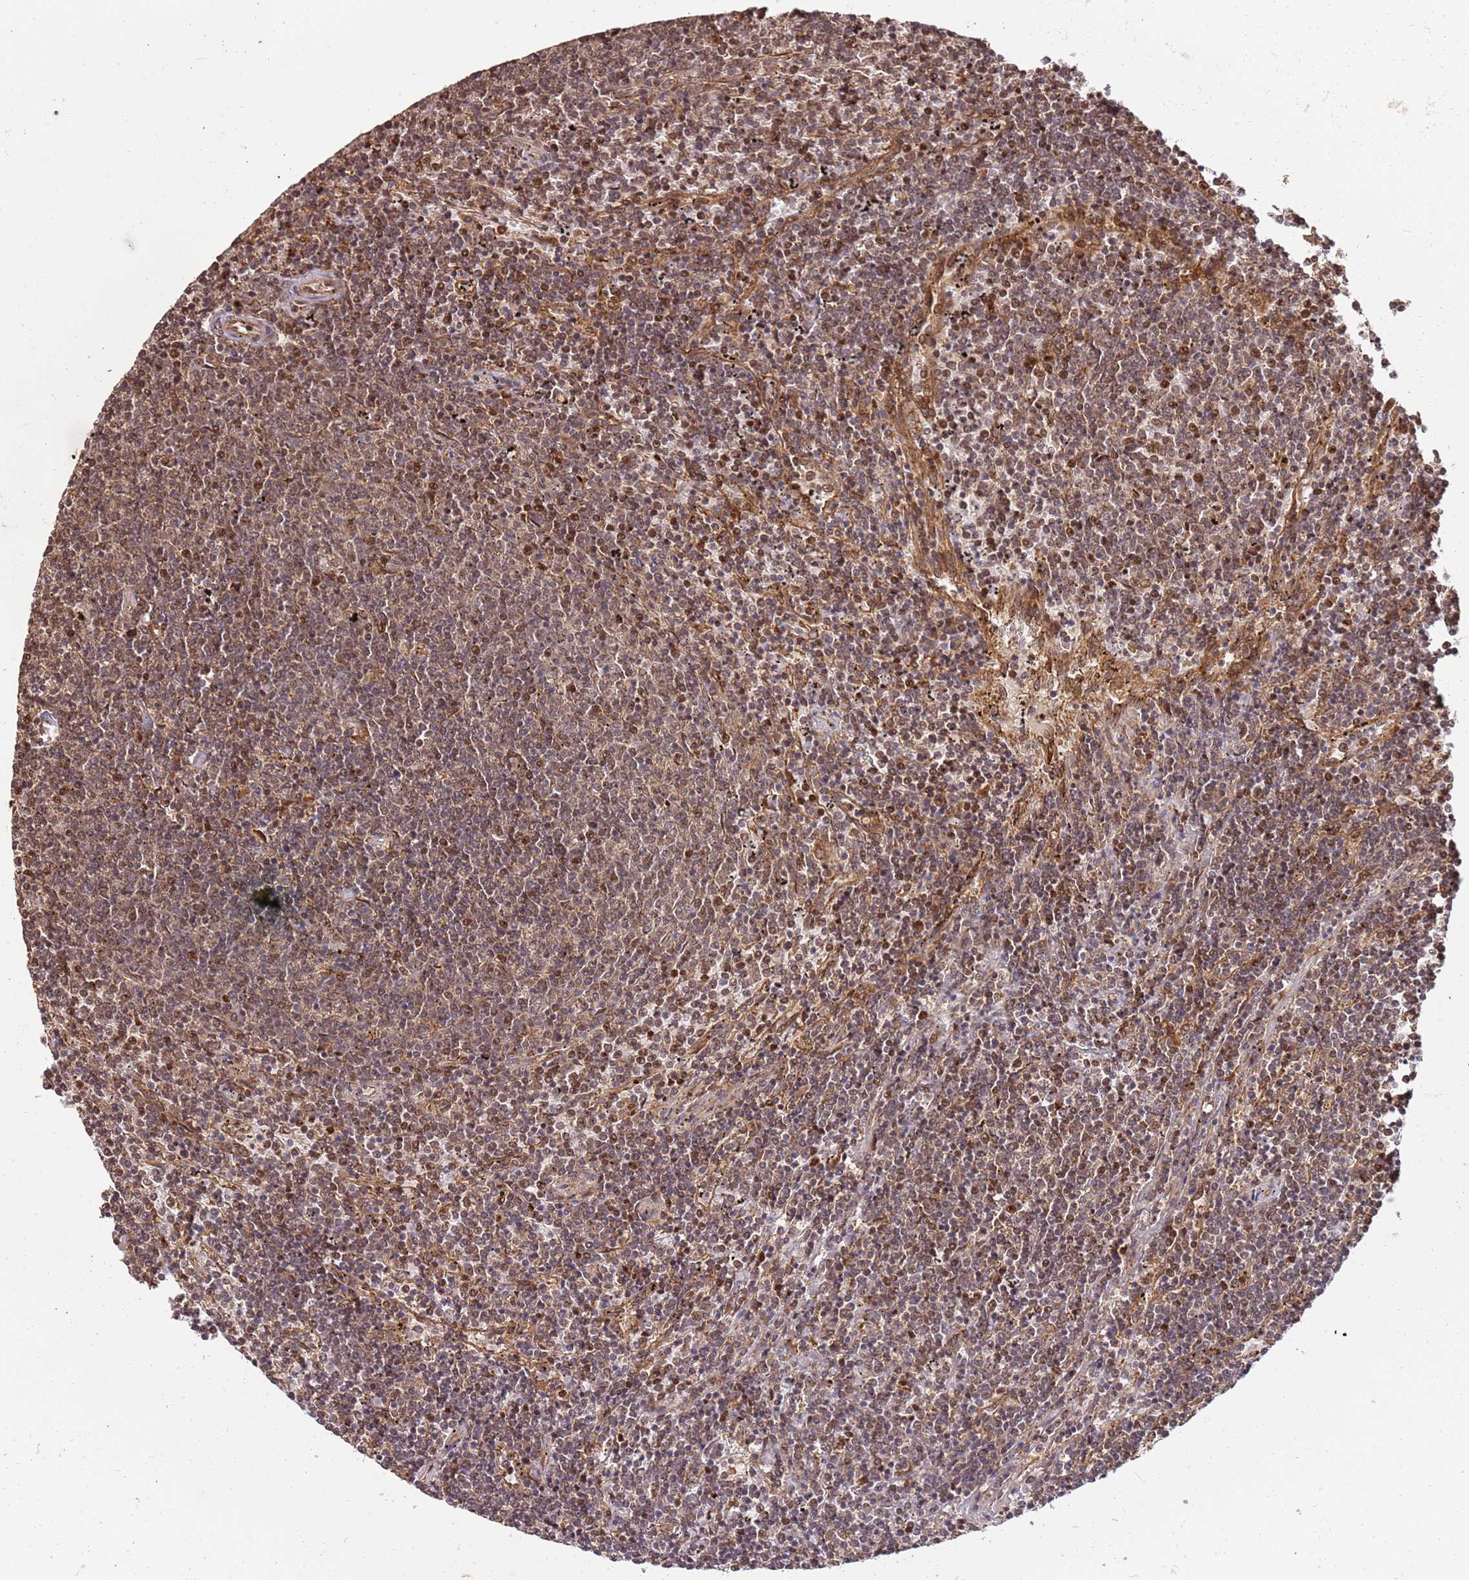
{"staining": {"intensity": "moderate", "quantity": ">75%", "location": "nuclear"}, "tissue": "lymphoma", "cell_type": "Tumor cells", "image_type": "cancer", "snomed": [{"axis": "morphology", "description": "Malignant lymphoma, non-Hodgkin's type, Low grade"}, {"axis": "topography", "description": "Spleen"}], "caption": "IHC of malignant lymphoma, non-Hodgkin's type (low-grade) displays medium levels of moderate nuclear staining in approximately >75% of tumor cells. The protein is shown in brown color, while the nuclei are stained blue.", "gene": "ST18", "patient": {"sex": "female", "age": 50}}